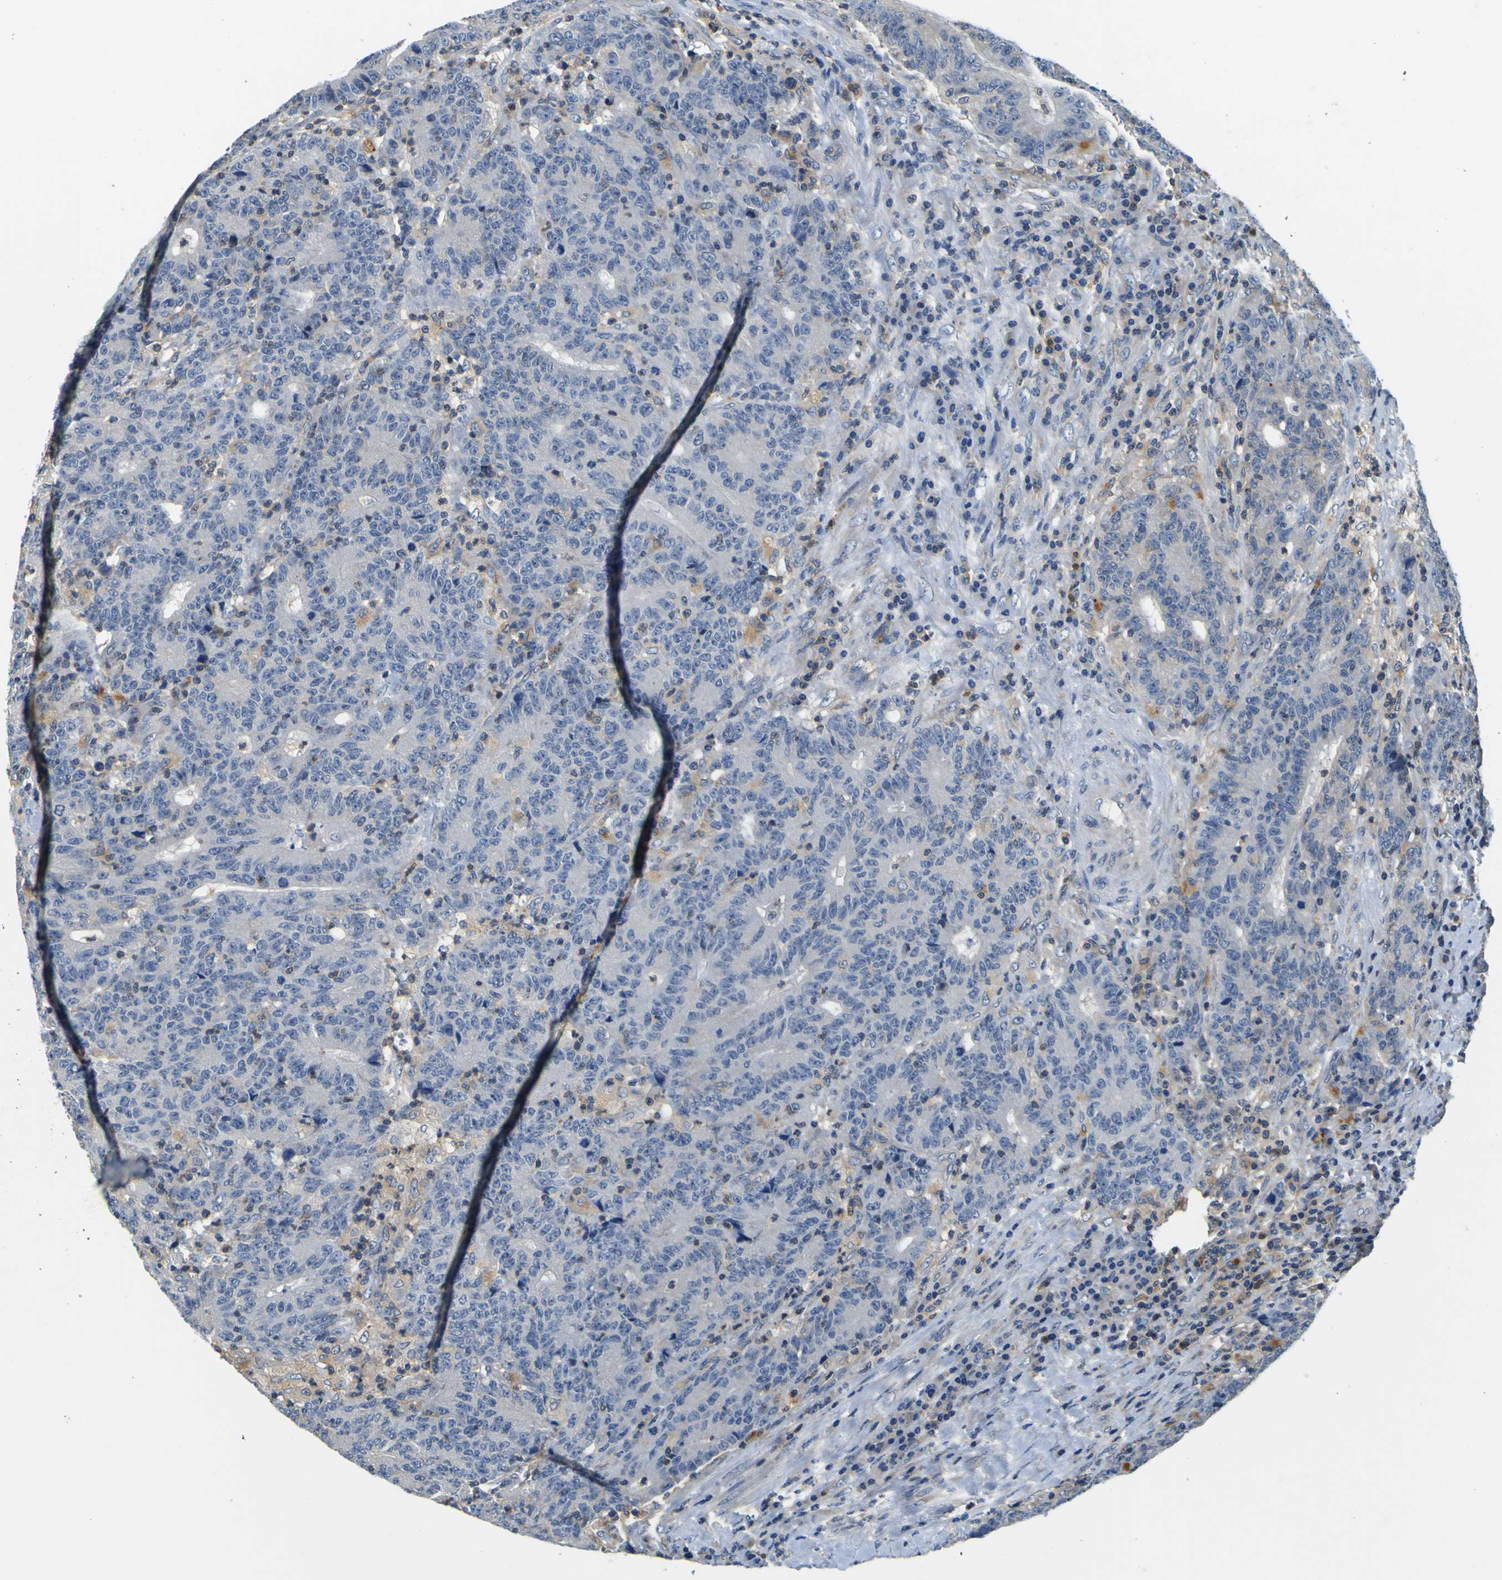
{"staining": {"intensity": "weak", "quantity": "25%-75%", "location": "cytoplasmic/membranous"}, "tissue": "colorectal cancer", "cell_type": "Tumor cells", "image_type": "cancer", "snomed": [{"axis": "morphology", "description": "Normal tissue, NOS"}, {"axis": "morphology", "description": "Adenocarcinoma, NOS"}, {"axis": "topography", "description": "Colon"}], "caption": "Immunohistochemistry staining of adenocarcinoma (colorectal), which reveals low levels of weak cytoplasmic/membranous positivity in about 25%-75% of tumor cells indicating weak cytoplasmic/membranous protein positivity. The staining was performed using DAB (3,3'-diaminobenzidine) (brown) for protein detection and nuclei were counterstained in hematoxylin (blue).", "gene": "TNIK", "patient": {"sex": "female", "age": 75}}